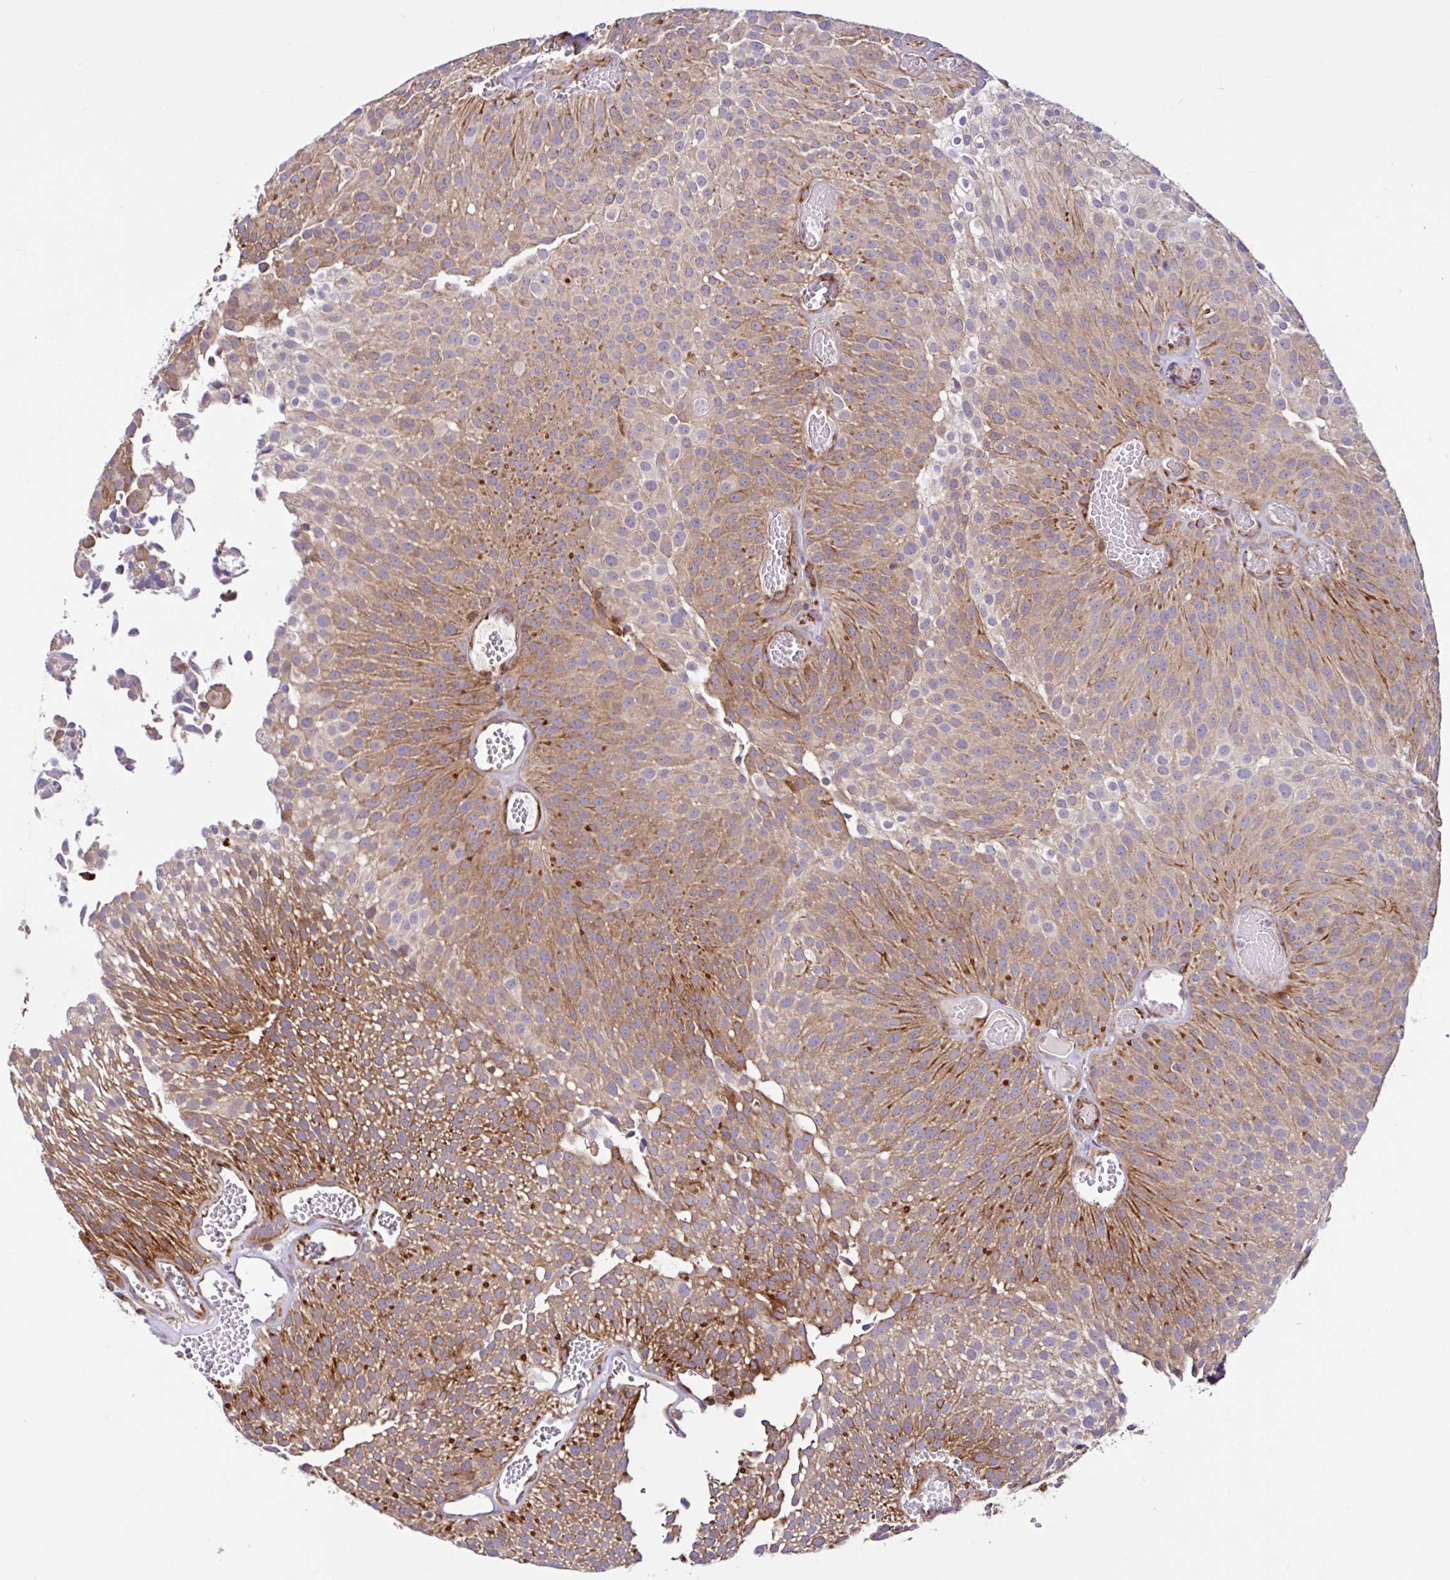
{"staining": {"intensity": "moderate", "quantity": ">75%", "location": "cytoplasmic/membranous"}, "tissue": "urothelial cancer", "cell_type": "Tumor cells", "image_type": "cancer", "snomed": [{"axis": "morphology", "description": "Urothelial carcinoma, Low grade"}, {"axis": "topography", "description": "Urinary bladder"}], "caption": "Protein staining displays moderate cytoplasmic/membranous positivity in about >75% of tumor cells in urothelial cancer. (DAB (3,3'-diaminobenzidine) IHC, brown staining for protein, blue staining for nuclei).", "gene": "NTPCR", "patient": {"sex": "female", "age": 79}}